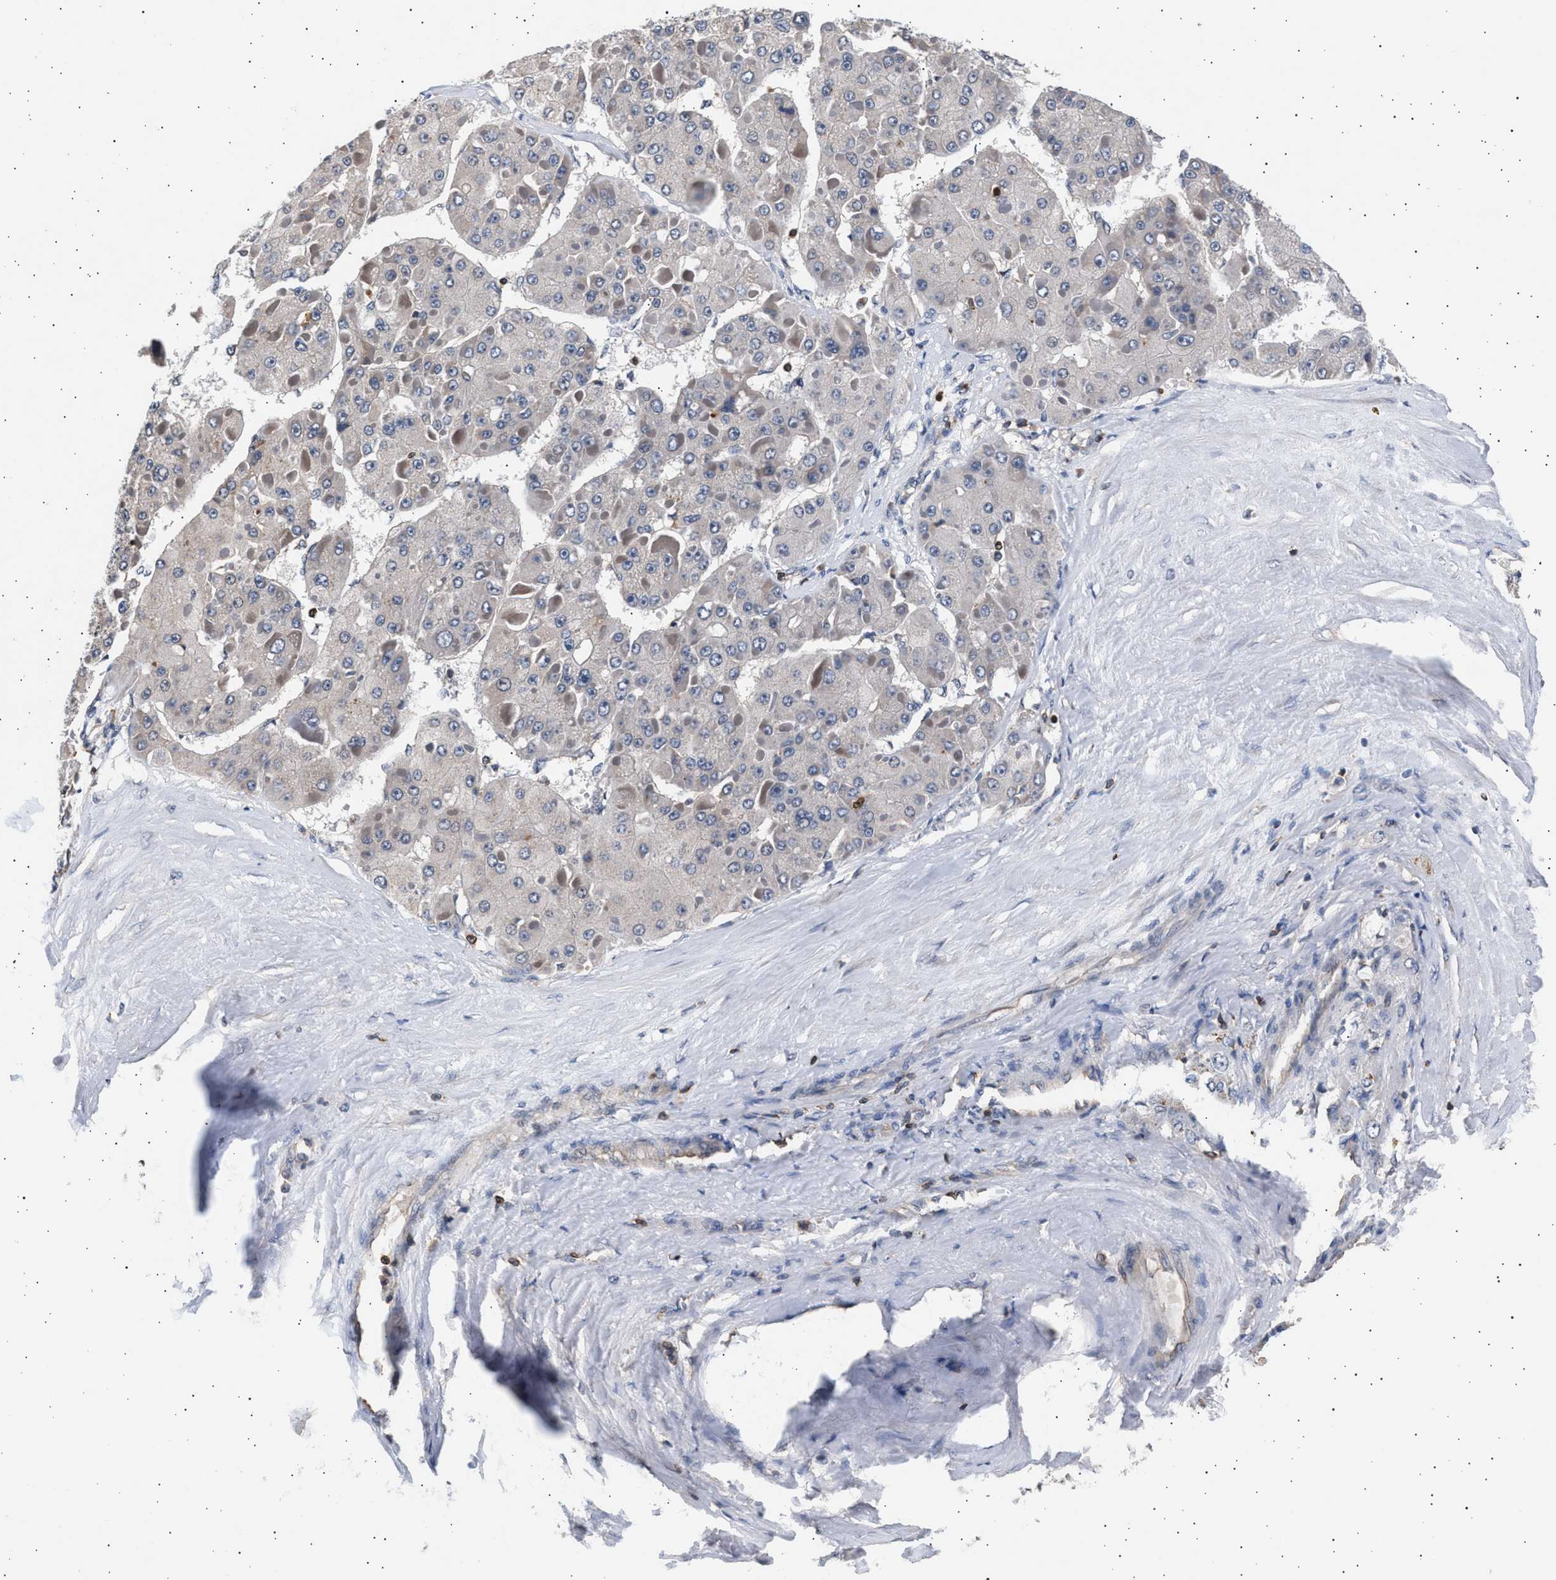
{"staining": {"intensity": "negative", "quantity": "none", "location": "none"}, "tissue": "liver cancer", "cell_type": "Tumor cells", "image_type": "cancer", "snomed": [{"axis": "morphology", "description": "Carcinoma, Hepatocellular, NOS"}, {"axis": "topography", "description": "Liver"}], "caption": "IHC micrograph of human liver cancer stained for a protein (brown), which displays no positivity in tumor cells.", "gene": "GRAP2", "patient": {"sex": "female", "age": 73}}